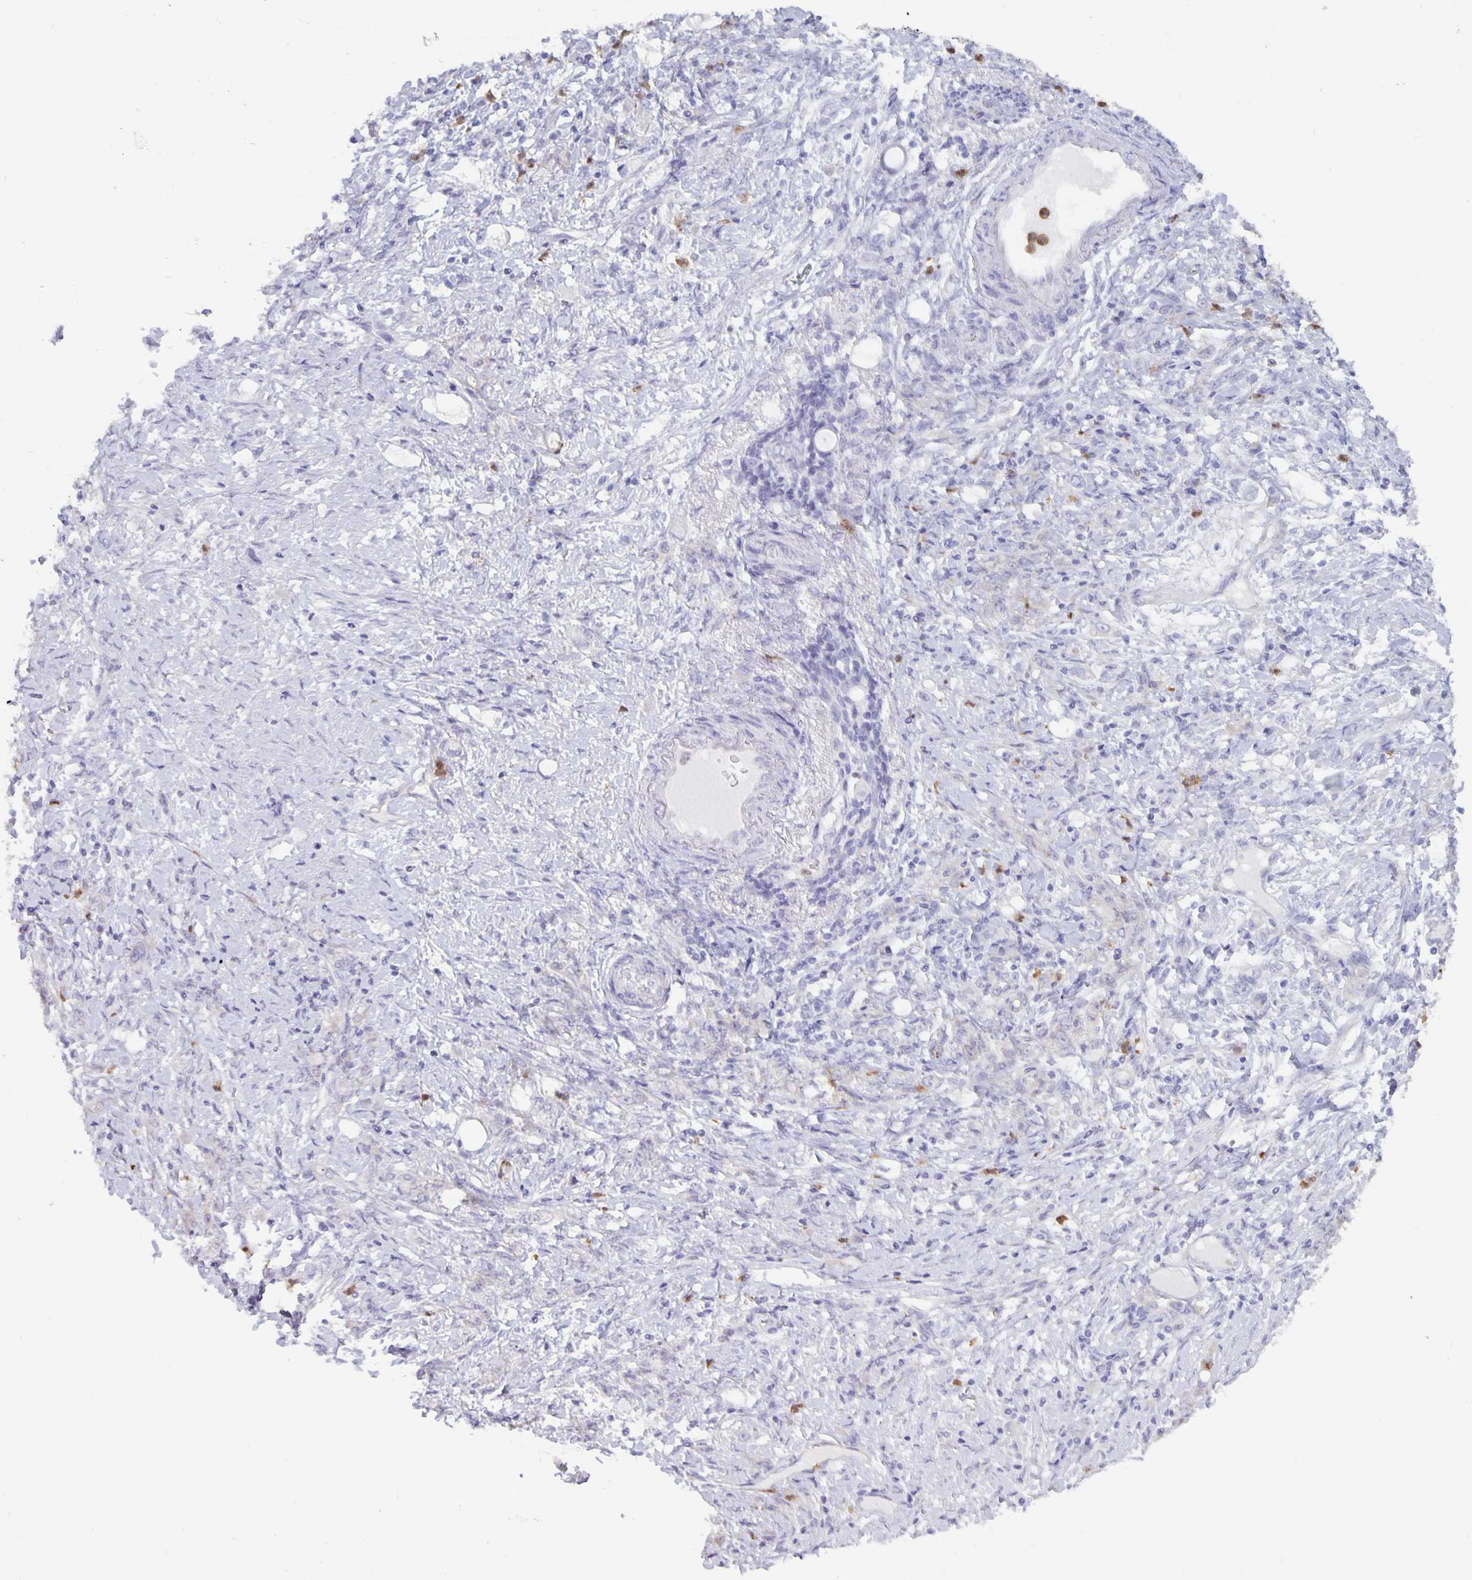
{"staining": {"intensity": "negative", "quantity": "none", "location": "none"}, "tissue": "stomach cancer", "cell_type": "Tumor cells", "image_type": "cancer", "snomed": [{"axis": "morphology", "description": "Adenocarcinoma, NOS"}, {"axis": "topography", "description": "Stomach"}], "caption": "The histopathology image displays no staining of tumor cells in adenocarcinoma (stomach).", "gene": "PLCB3", "patient": {"sex": "female", "age": 79}}